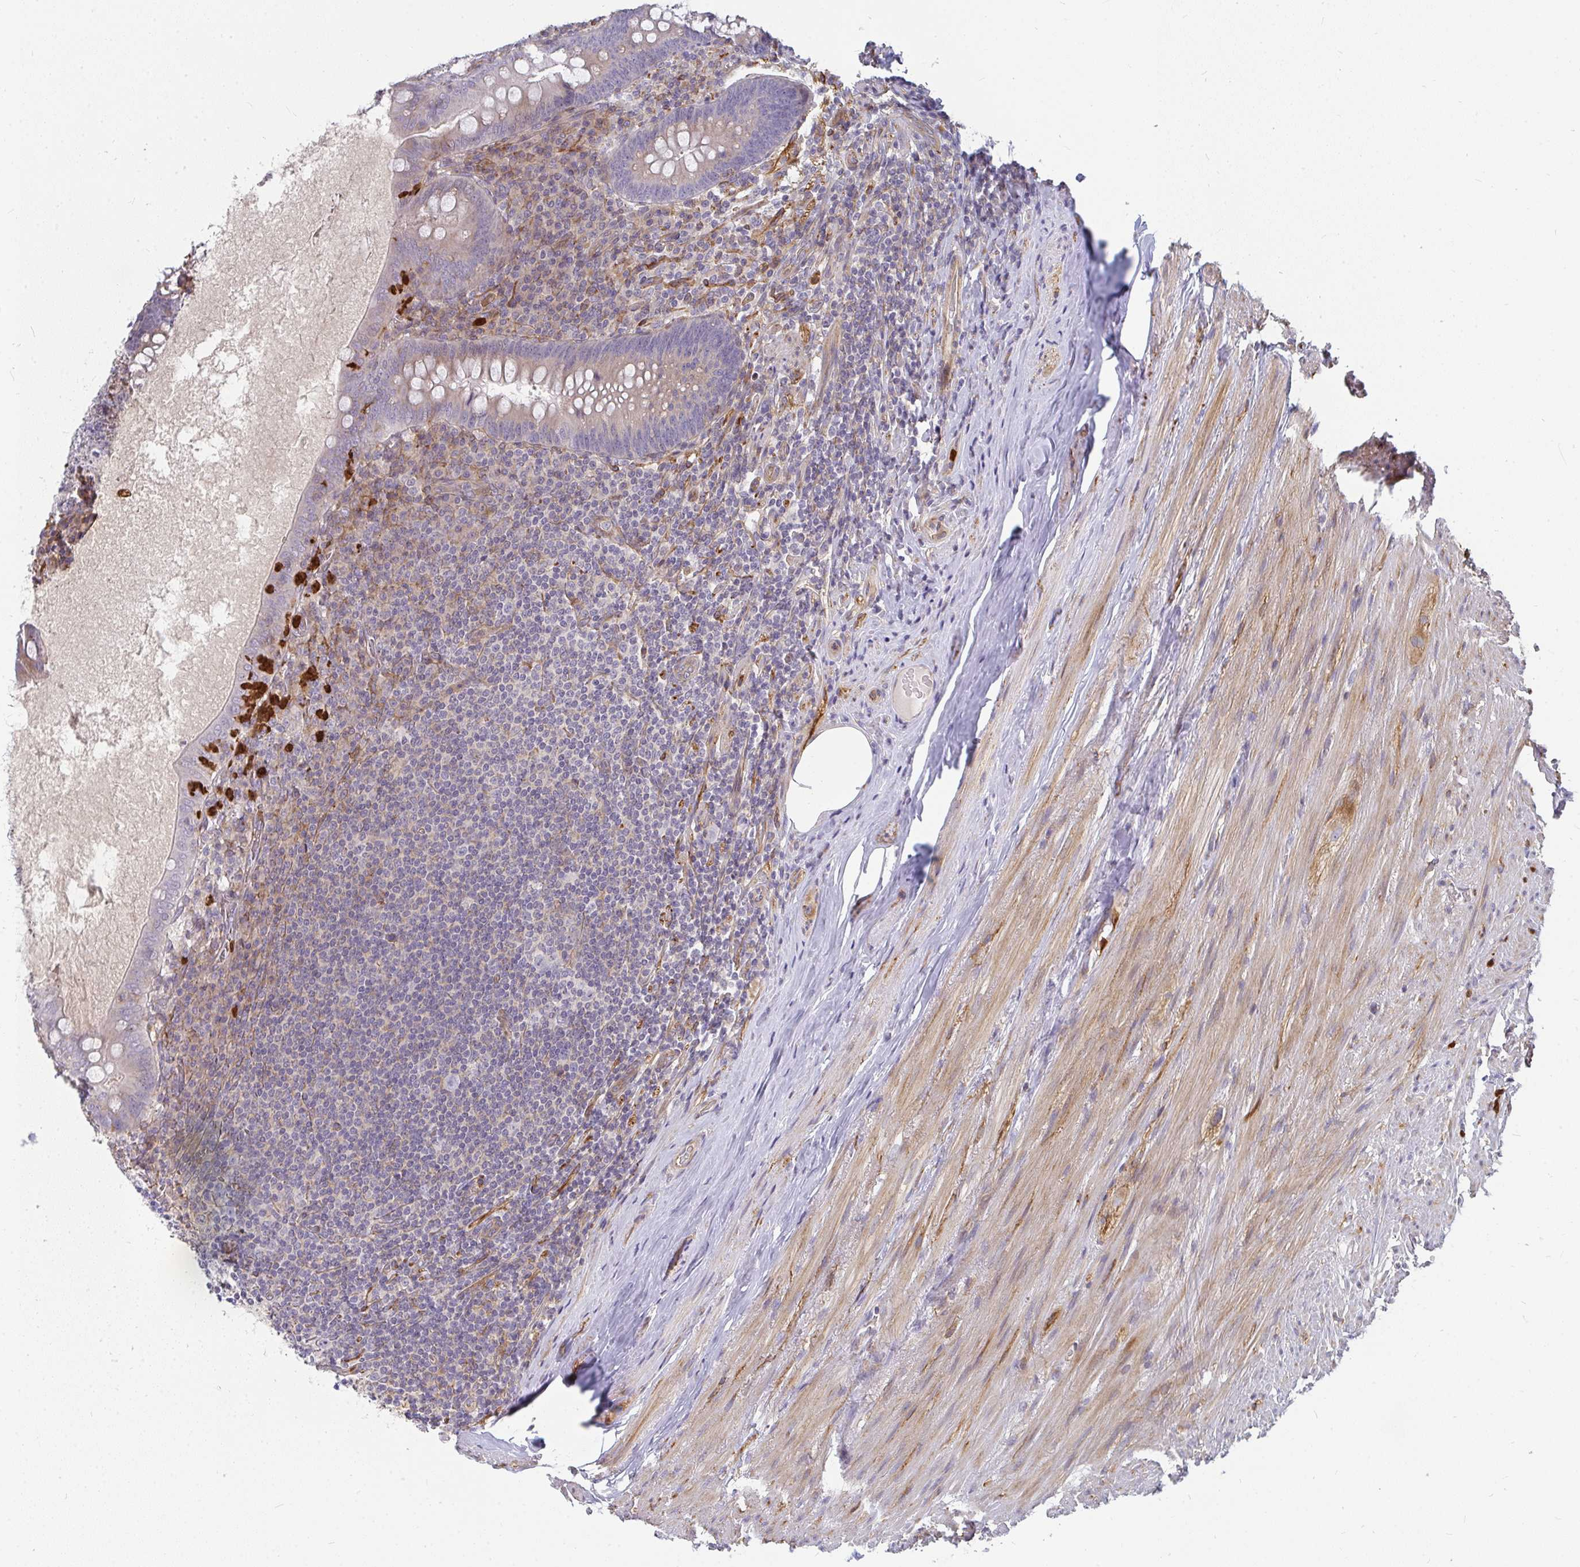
{"staining": {"intensity": "weak", "quantity": "<25%", "location": "cytoplasmic/membranous"}, "tissue": "appendix", "cell_type": "Glandular cells", "image_type": "normal", "snomed": [{"axis": "morphology", "description": "Normal tissue, NOS"}, {"axis": "topography", "description": "Appendix"}], "caption": "Immunohistochemical staining of benign appendix demonstrates no significant staining in glandular cells. (Brightfield microscopy of DAB (3,3'-diaminobenzidine) IHC at high magnification).", "gene": "CSF3R", "patient": {"sex": "male", "age": 71}}